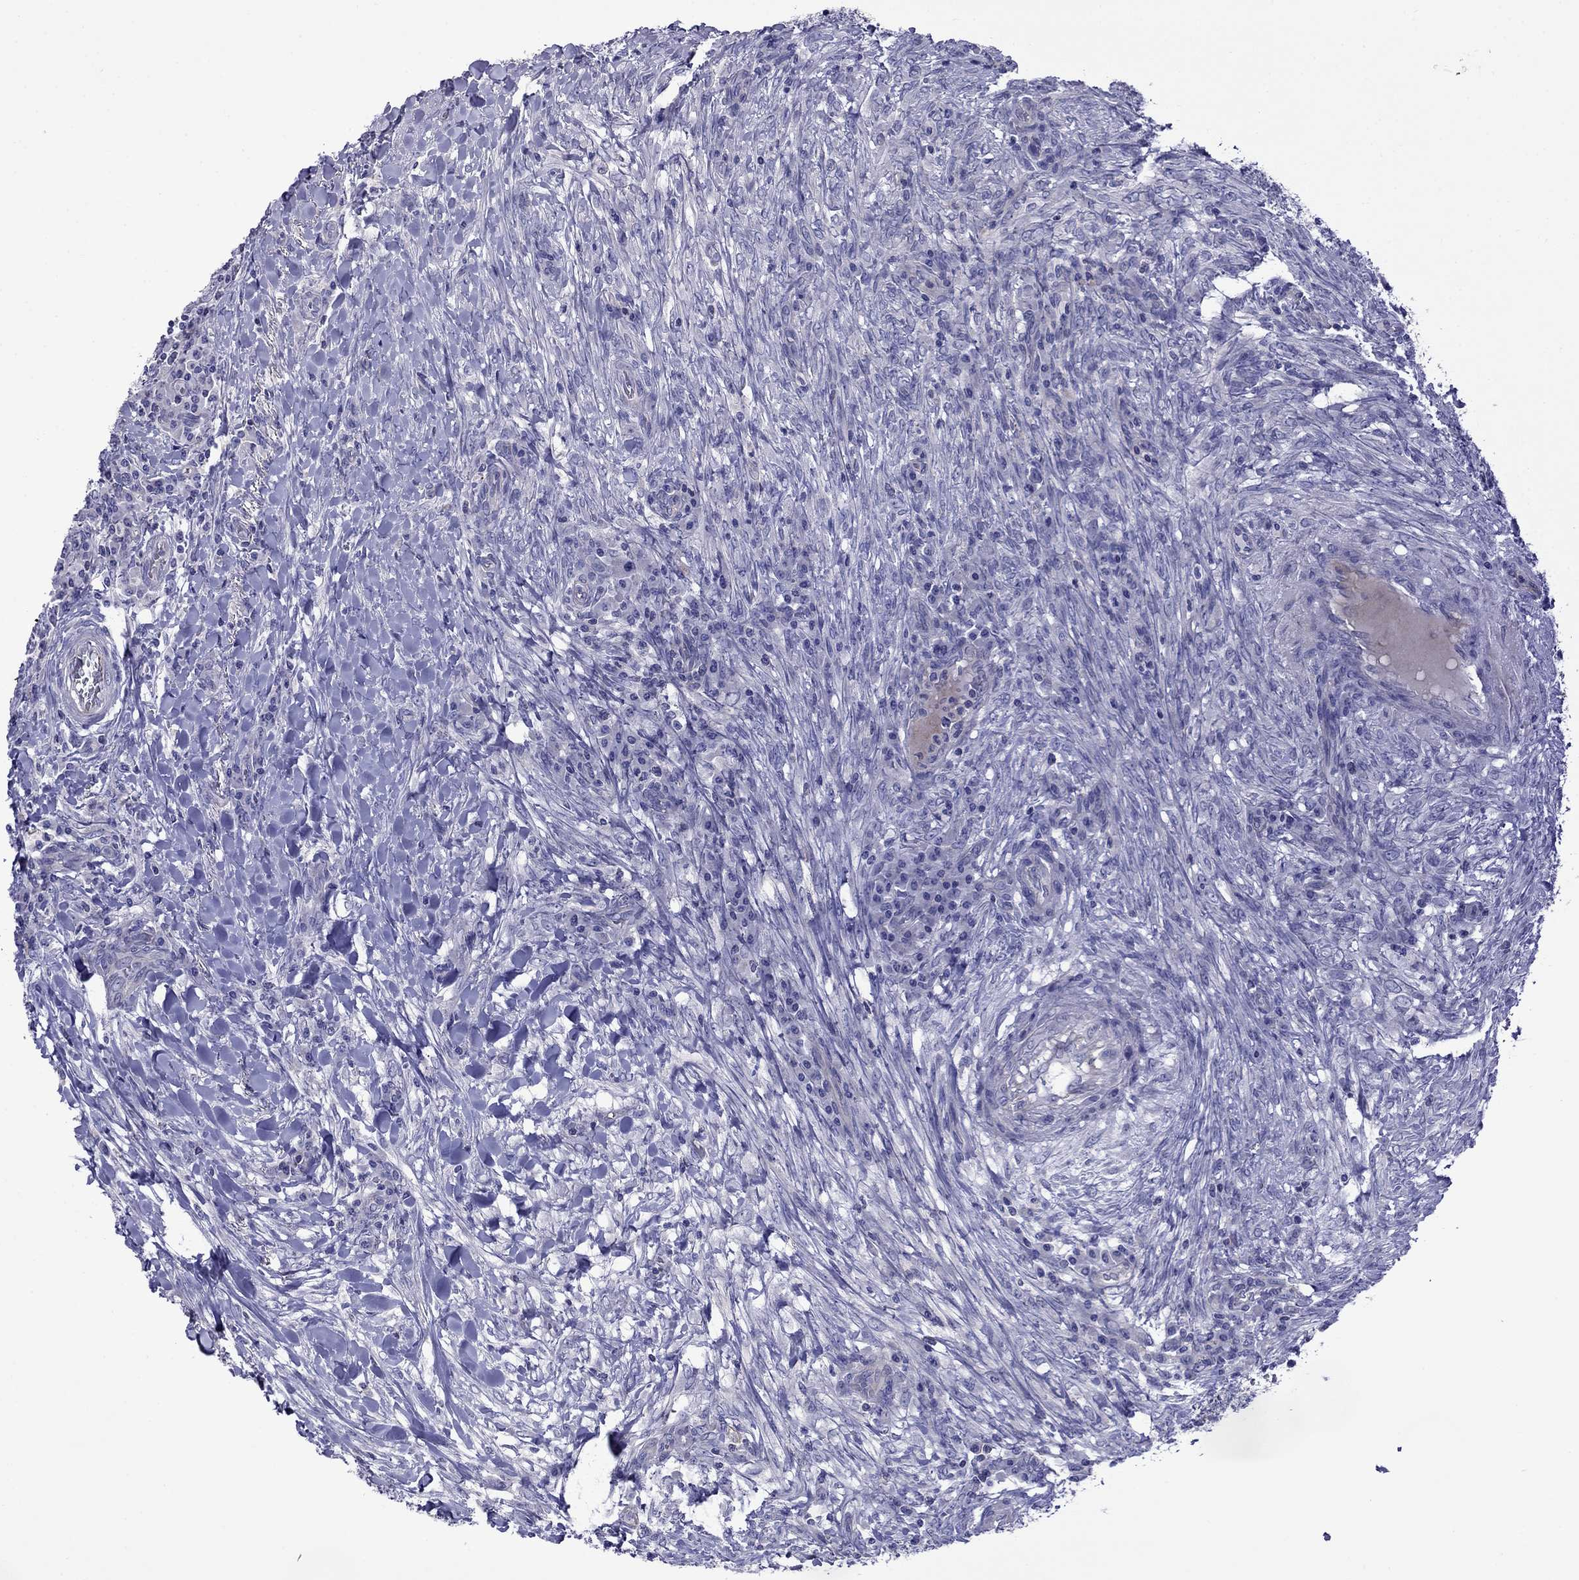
{"staining": {"intensity": "negative", "quantity": "none", "location": "none"}, "tissue": "colorectal cancer", "cell_type": "Tumor cells", "image_type": "cancer", "snomed": [{"axis": "morphology", "description": "Adenocarcinoma, NOS"}, {"axis": "topography", "description": "Colon"}], "caption": "Colorectal adenocarcinoma was stained to show a protein in brown. There is no significant positivity in tumor cells.", "gene": "STAR", "patient": {"sex": "male", "age": 53}}